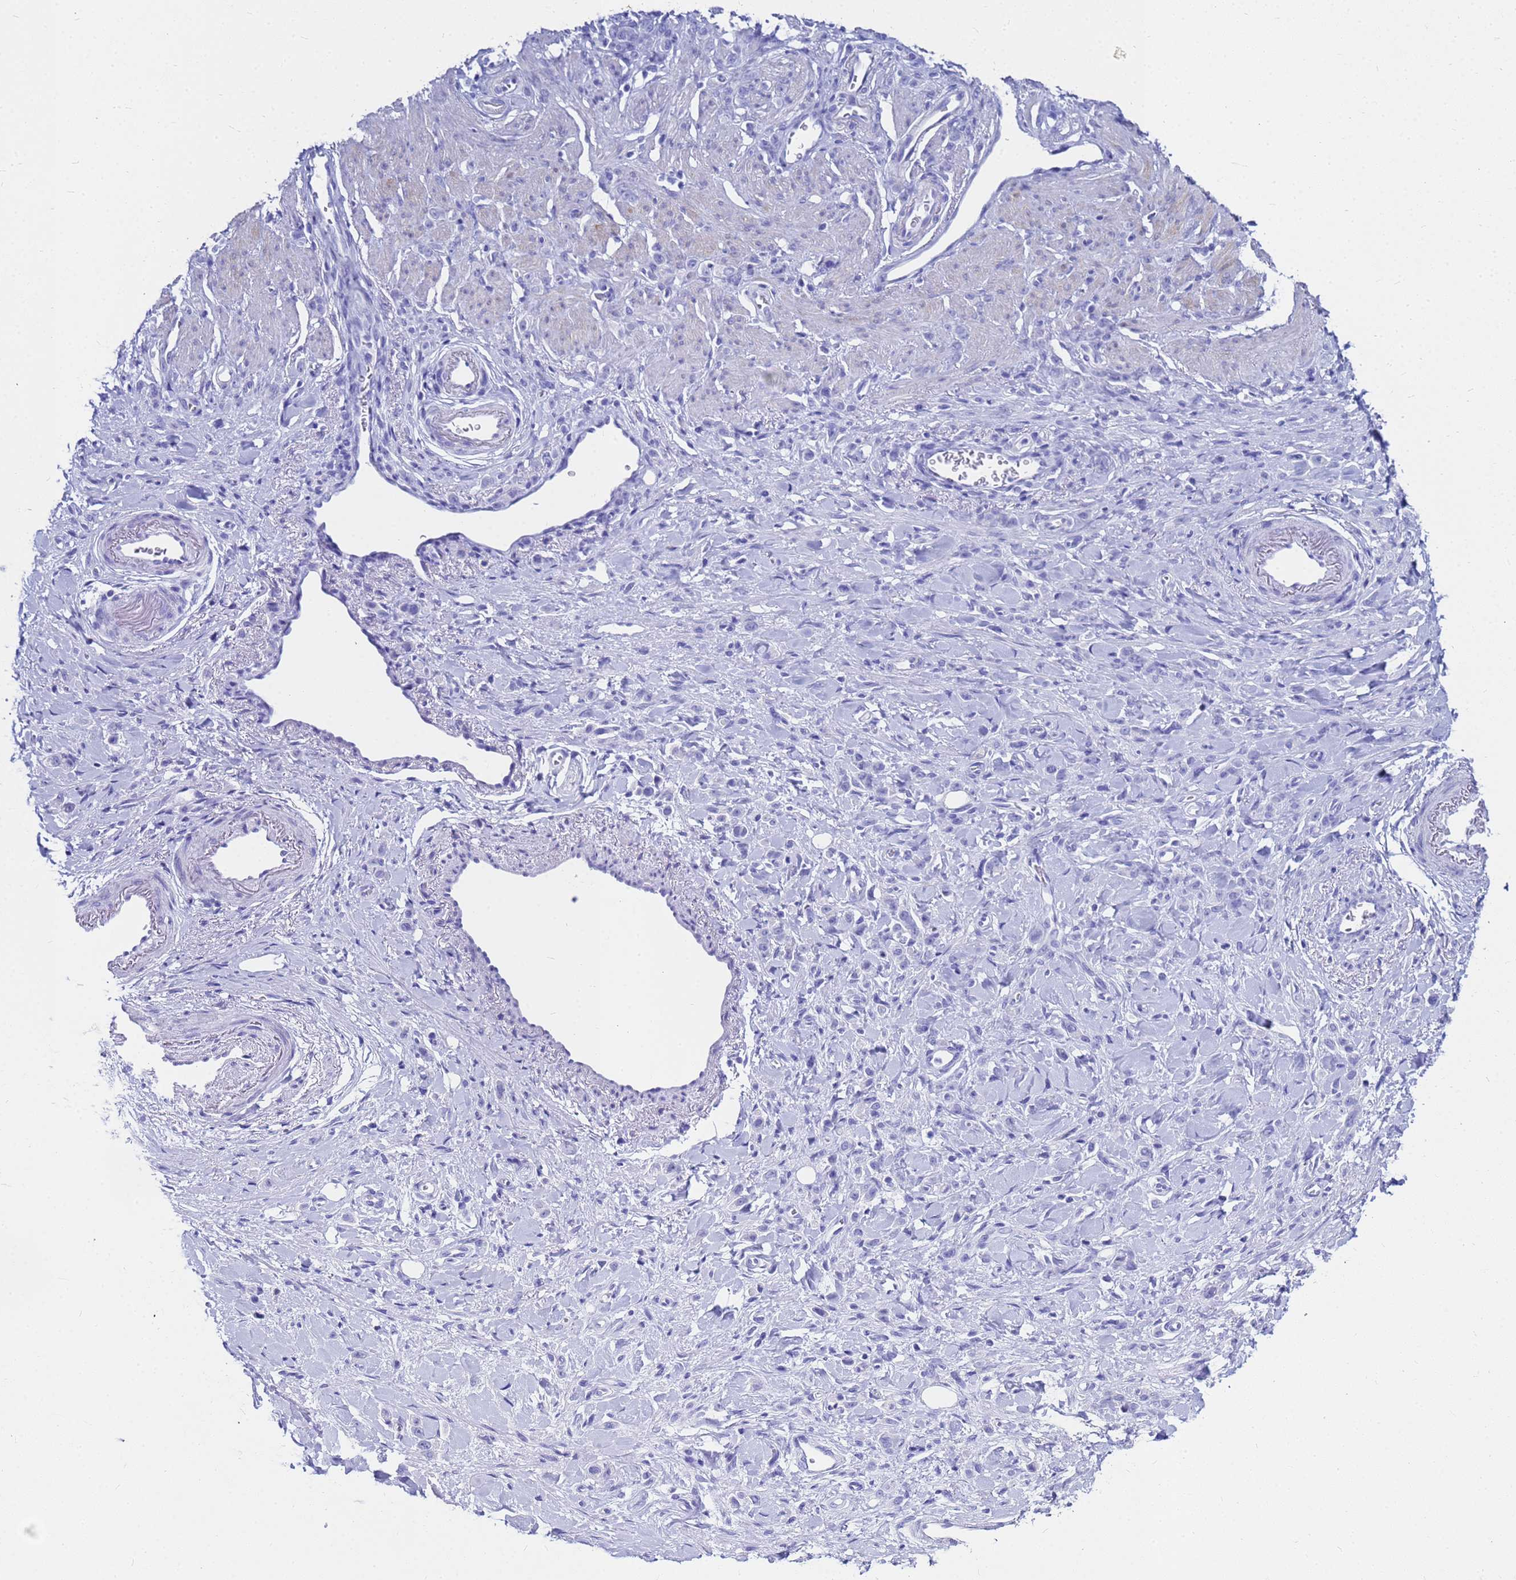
{"staining": {"intensity": "negative", "quantity": "none", "location": "none"}, "tissue": "stomach cancer", "cell_type": "Tumor cells", "image_type": "cancer", "snomed": [{"axis": "morphology", "description": "Normal tissue, NOS"}, {"axis": "morphology", "description": "Adenocarcinoma, NOS"}, {"axis": "topography", "description": "Stomach"}], "caption": "The micrograph reveals no significant positivity in tumor cells of stomach cancer (adenocarcinoma).", "gene": "CKB", "patient": {"sex": "male", "age": 82}}